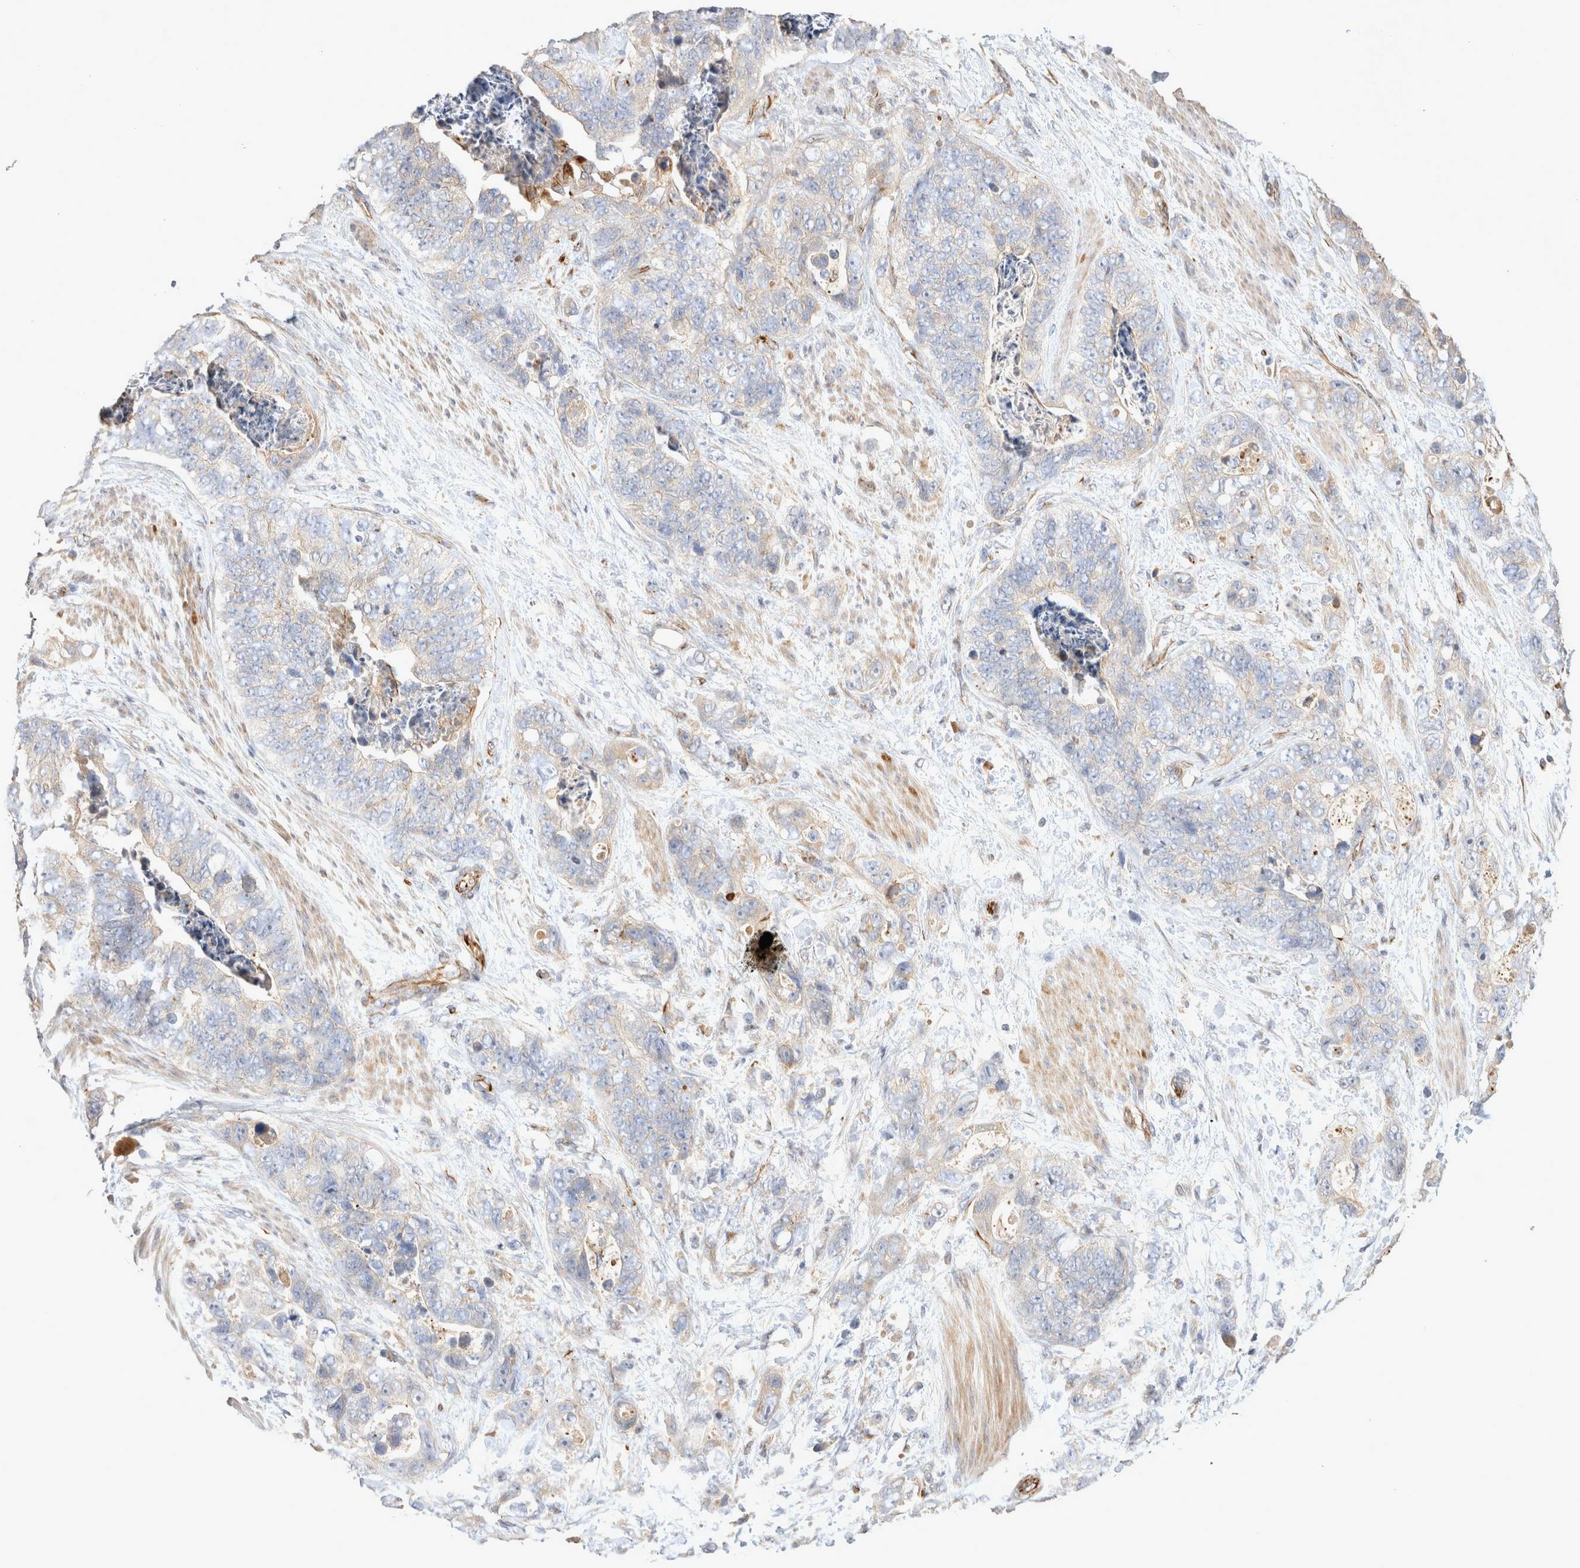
{"staining": {"intensity": "weak", "quantity": "<25%", "location": "cytoplasmic/membranous"}, "tissue": "stomach cancer", "cell_type": "Tumor cells", "image_type": "cancer", "snomed": [{"axis": "morphology", "description": "Normal tissue, NOS"}, {"axis": "morphology", "description": "Adenocarcinoma, NOS"}, {"axis": "topography", "description": "Stomach"}], "caption": "Micrograph shows no significant protein positivity in tumor cells of stomach adenocarcinoma.", "gene": "NMU", "patient": {"sex": "female", "age": 89}}